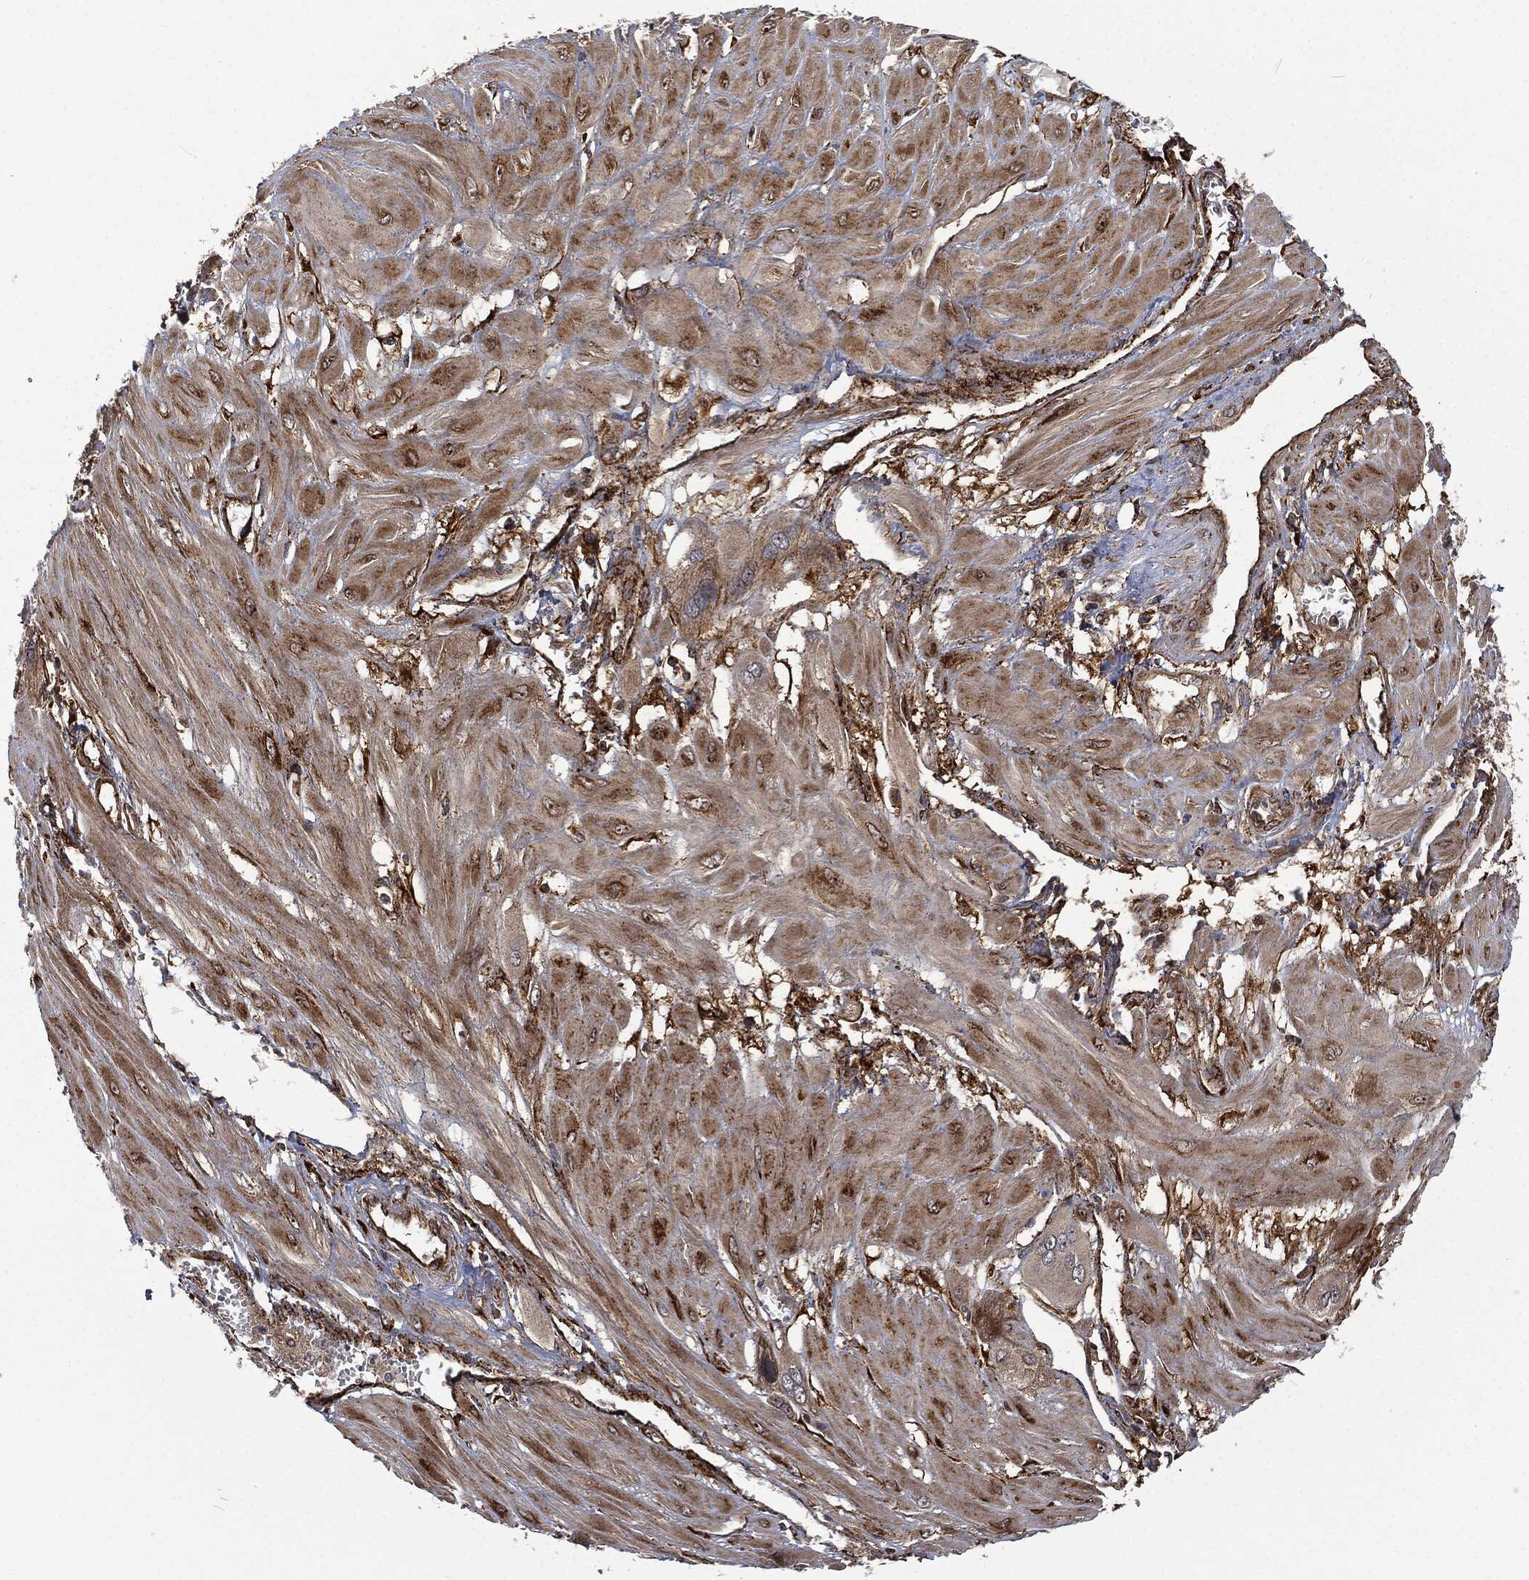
{"staining": {"intensity": "moderate", "quantity": ">75%", "location": "cytoplasmic/membranous"}, "tissue": "cervical cancer", "cell_type": "Tumor cells", "image_type": "cancer", "snomed": [{"axis": "morphology", "description": "Squamous cell carcinoma, NOS"}, {"axis": "topography", "description": "Cervix"}], "caption": "DAB immunohistochemical staining of human cervical cancer (squamous cell carcinoma) shows moderate cytoplasmic/membranous protein staining in about >75% of tumor cells.", "gene": "RFTN1", "patient": {"sex": "female", "age": 34}}